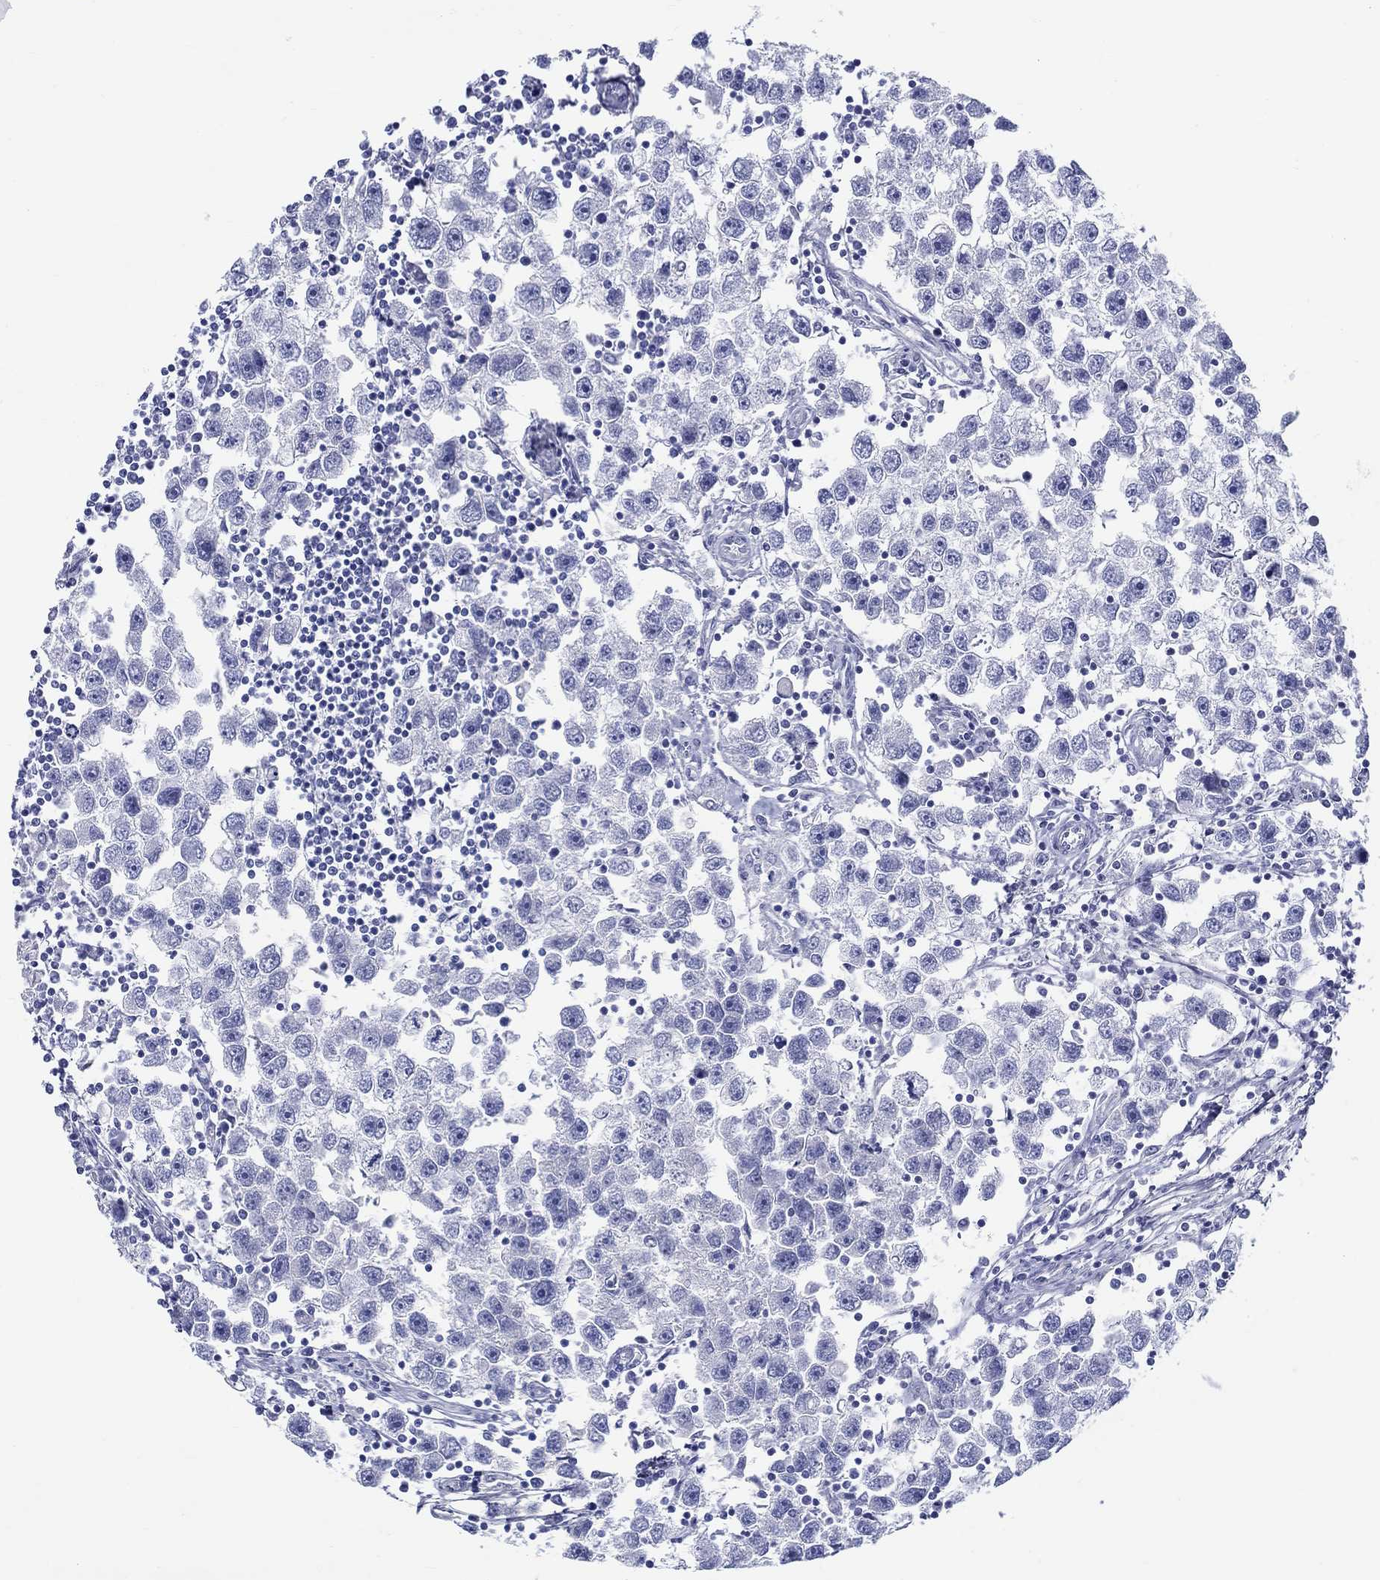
{"staining": {"intensity": "negative", "quantity": "none", "location": "none"}, "tissue": "testis cancer", "cell_type": "Tumor cells", "image_type": "cancer", "snomed": [{"axis": "morphology", "description": "Seminoma, NOS"}, {"axis": "topography", "description": "Testis"}], "caption": "There is no significant expression in tumor cells of testis cancer.", "gene": "CRYGS", "patient": {"sex": "male", "age": 30}}